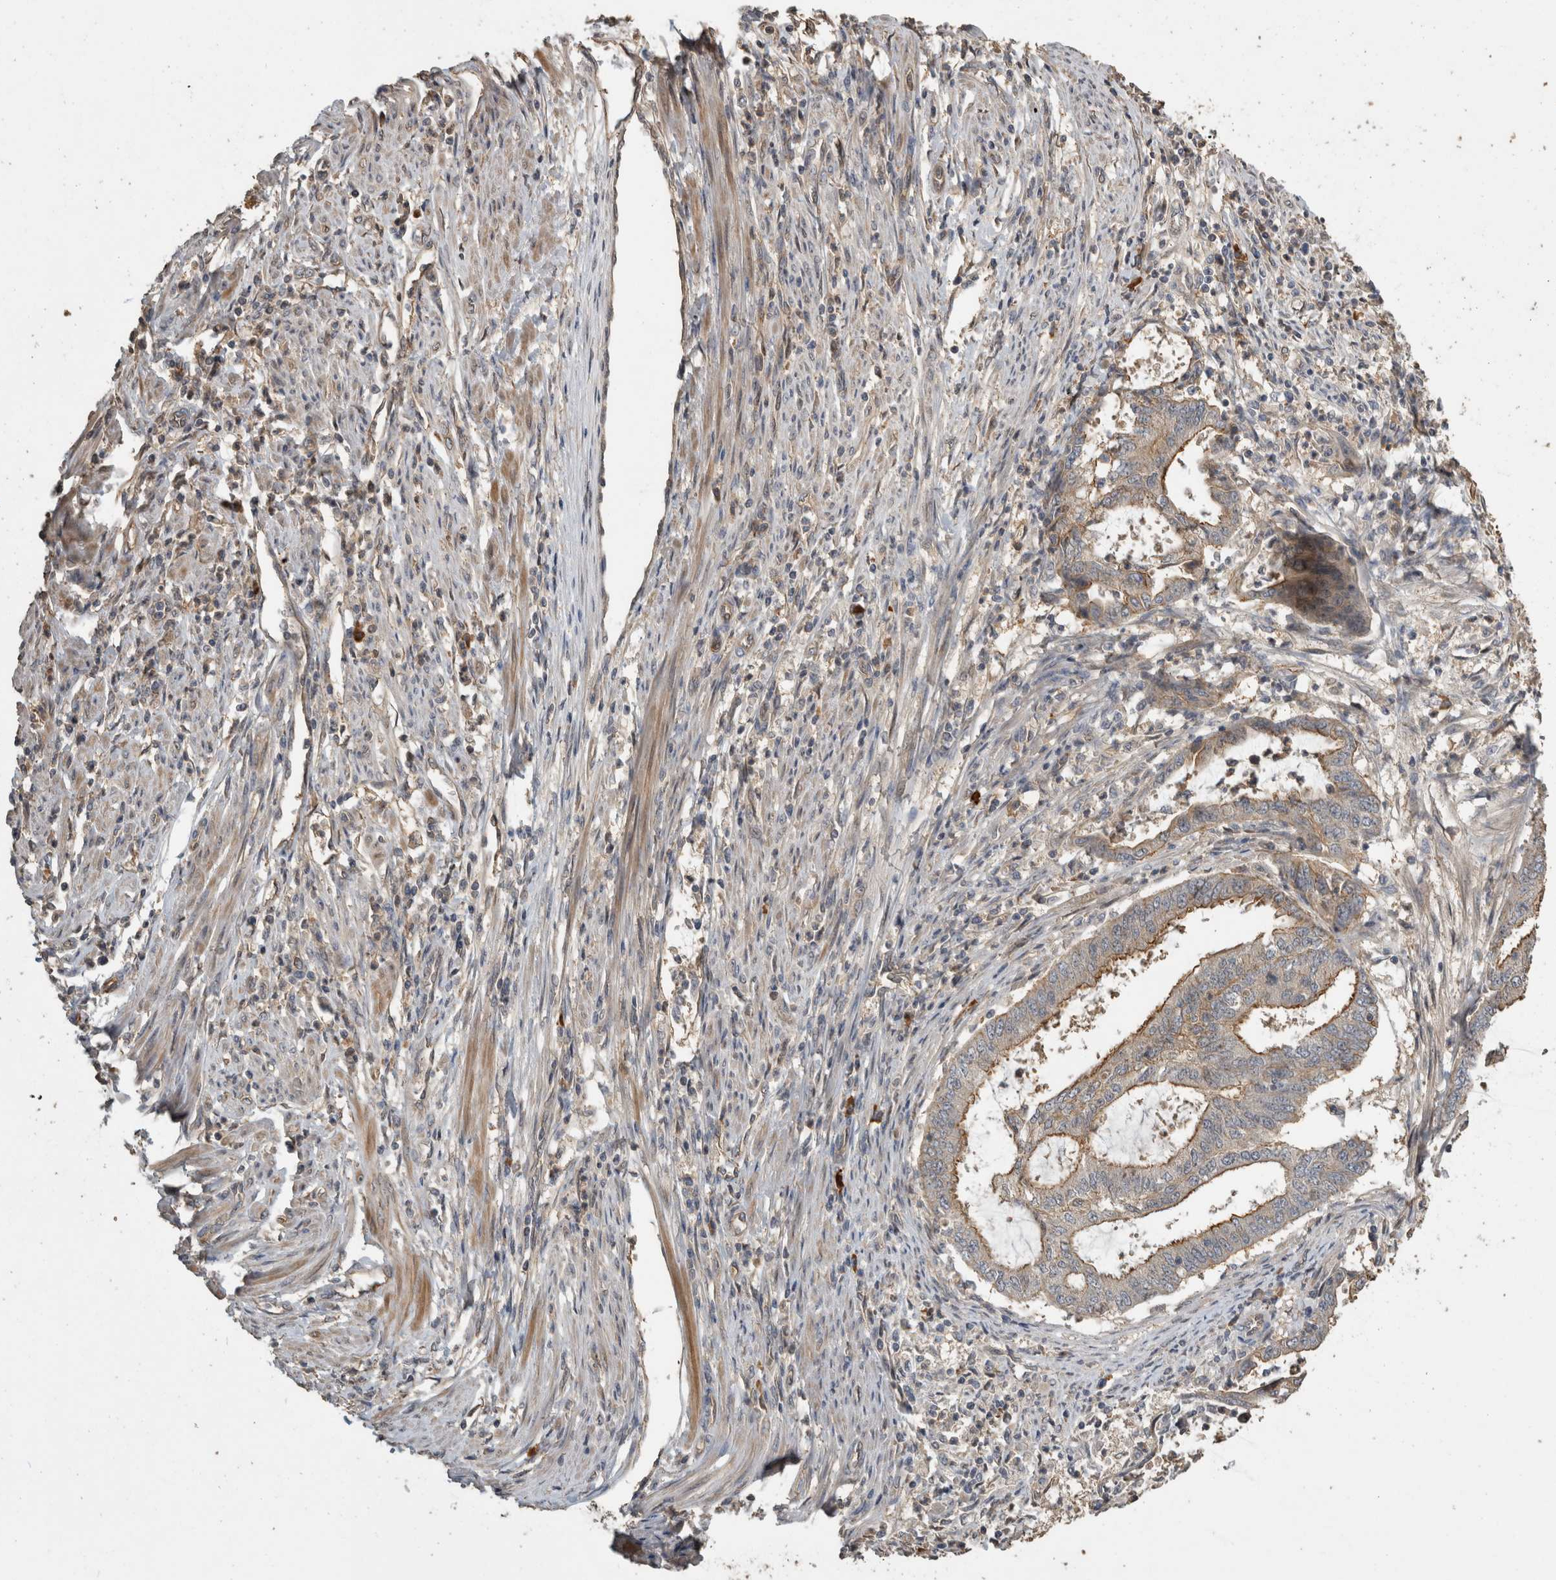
{"staining": {"intensity": "weak", "quantity": ">75%", "location": "cytoplasmic/membranous"}, "tissue": "endometrial cancer", "cell_type": "Tumor cells", "image_type": "cancer", "snomed": [{"axis": "morphology", "description": "Adenocarcinoma, NOS"}, {"axis": "topography", "description": "Endometrium"}], "caption": "Protein expression analysis of endometrial cancer (adenocarcinoma) shows weak cytoplasmic/membranous positivity in about >75% of tumor cells.", "gene": "RHPN1", "patient": {"sex": "female", "age": 51}}